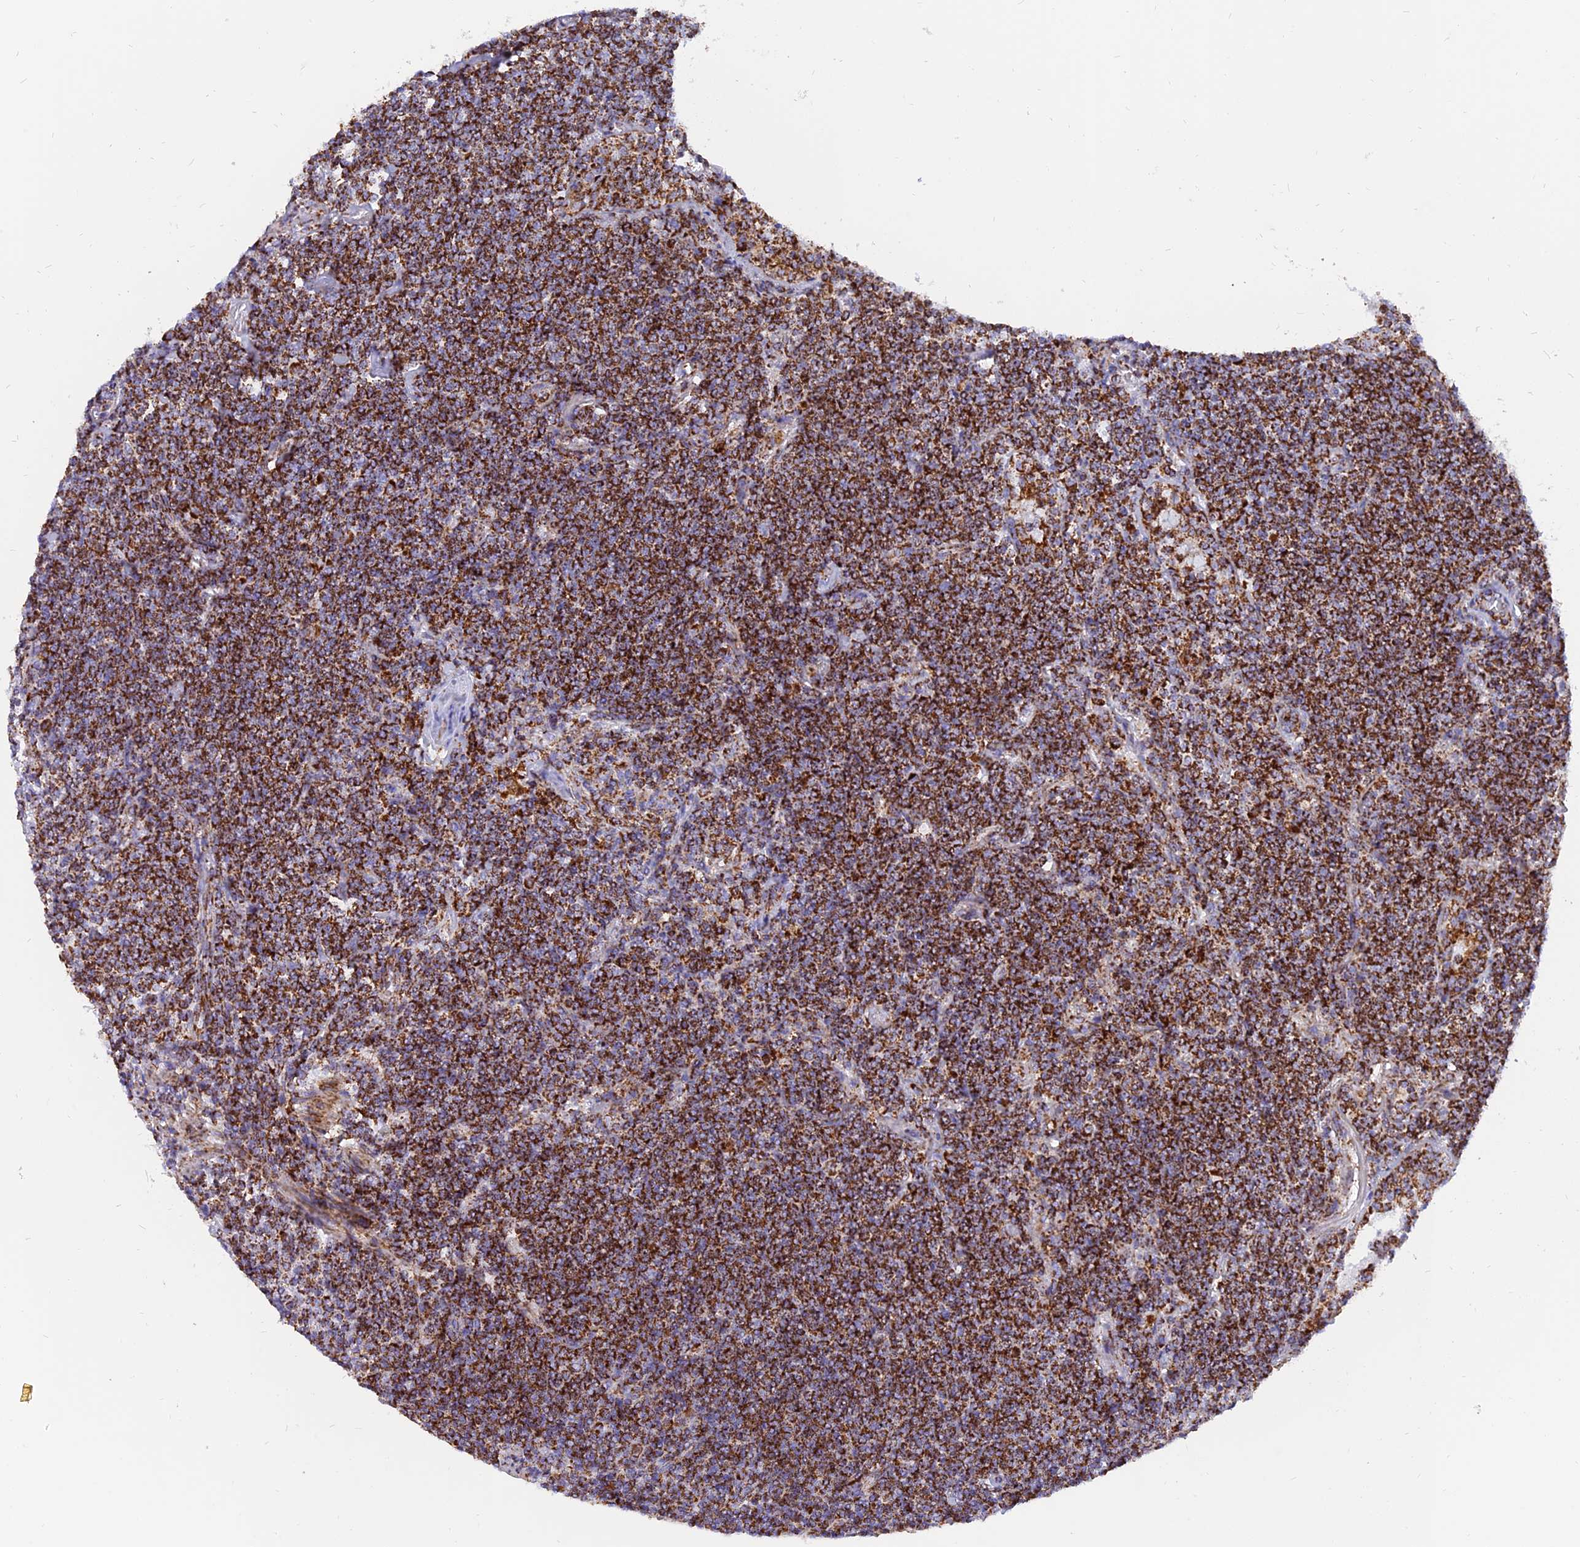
{"staining": {"intensity": "strong", "quantity": ">75%", "location": "cytoplasmic/membranous"}, "tissue": "lymphoma", "cell_type": "Tumor cells", "image_type": "cancer", "snomed": [{"axis": "morphology", "description": "Malignant lymphoma, non-Hodgkin's type, Low grade"}, {"axis": "topography", "description": "Lung"}], "caption": "Immunohistochemistry (IHC) image of neoplastic tissue: low-grade malignant lymphoma, non-Hodgkin's type stained using immunohistochemistry (IHC) demonstrates high levels of strong protein expression localized specifically in the cytoplasmic/membranous of tumor cells, appearing as a cytoplasmic/membranous brown color.", "gene": "NDUFB6", "patient": {"sex": "female", "age": 71}}